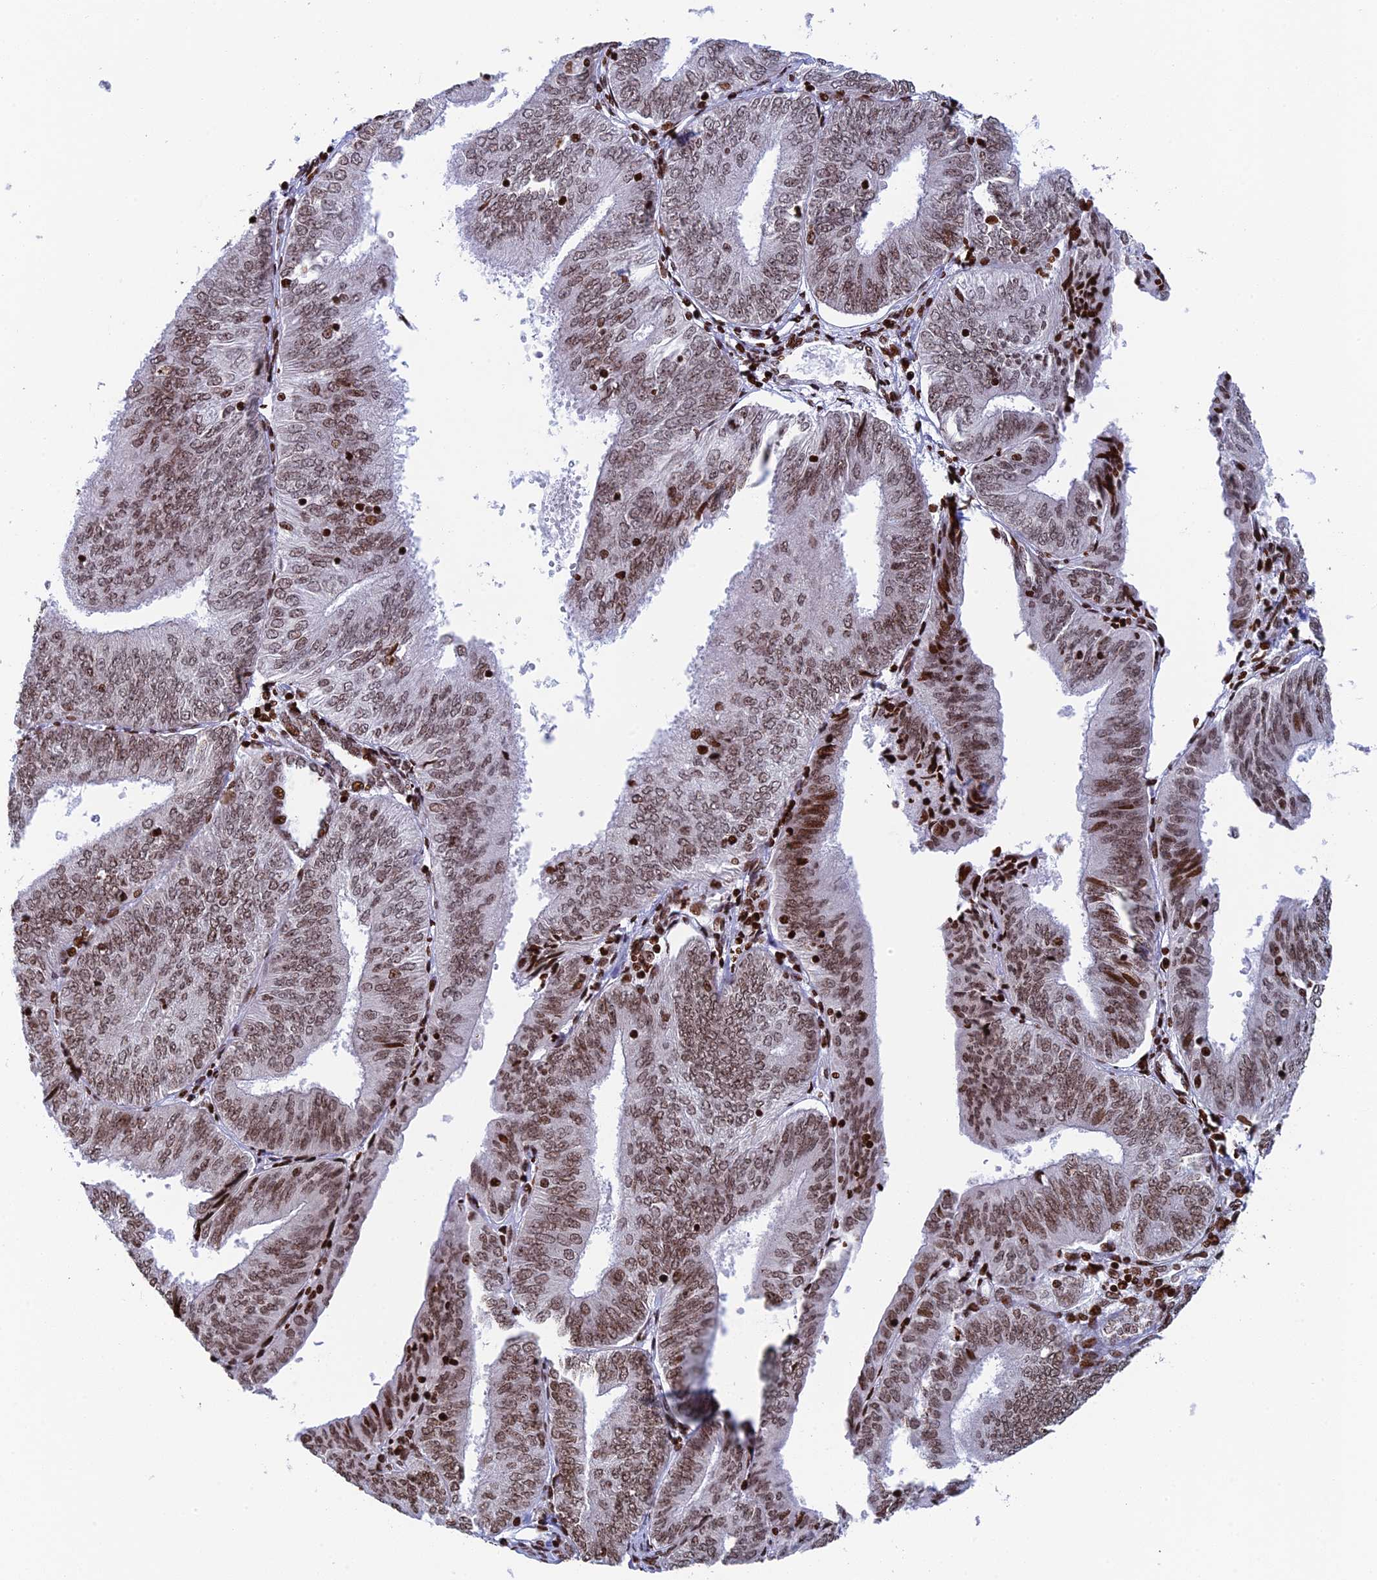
{"staining": {"intensity": "moderate", "quantity": "25%-75%", "location": "nuclear"}, "tissue": "endometrial cancer", "cell_type": "Tumor cells", "image_type": "cancer", "snomed": [{"axis": "morphology", "description": "Adenocarcinoma, NOS"}, {"axis": "topography", "description": "Endometrium"}], "caption": "IHC (DAB (3,3'-diaminobenzidine)) staining of adenocarcinoma (endometrial) demonstrates moderate nuclear protein expression in approximately 25%-75% of tumor cells. The staining was performed using DAB to visualize the protein expression in brown, while the nuclei were stained in blue with hematoxylin (Magnification: 20x).", "gene": "RPAP1", "patient": {"sex": "female", "age": 58}}